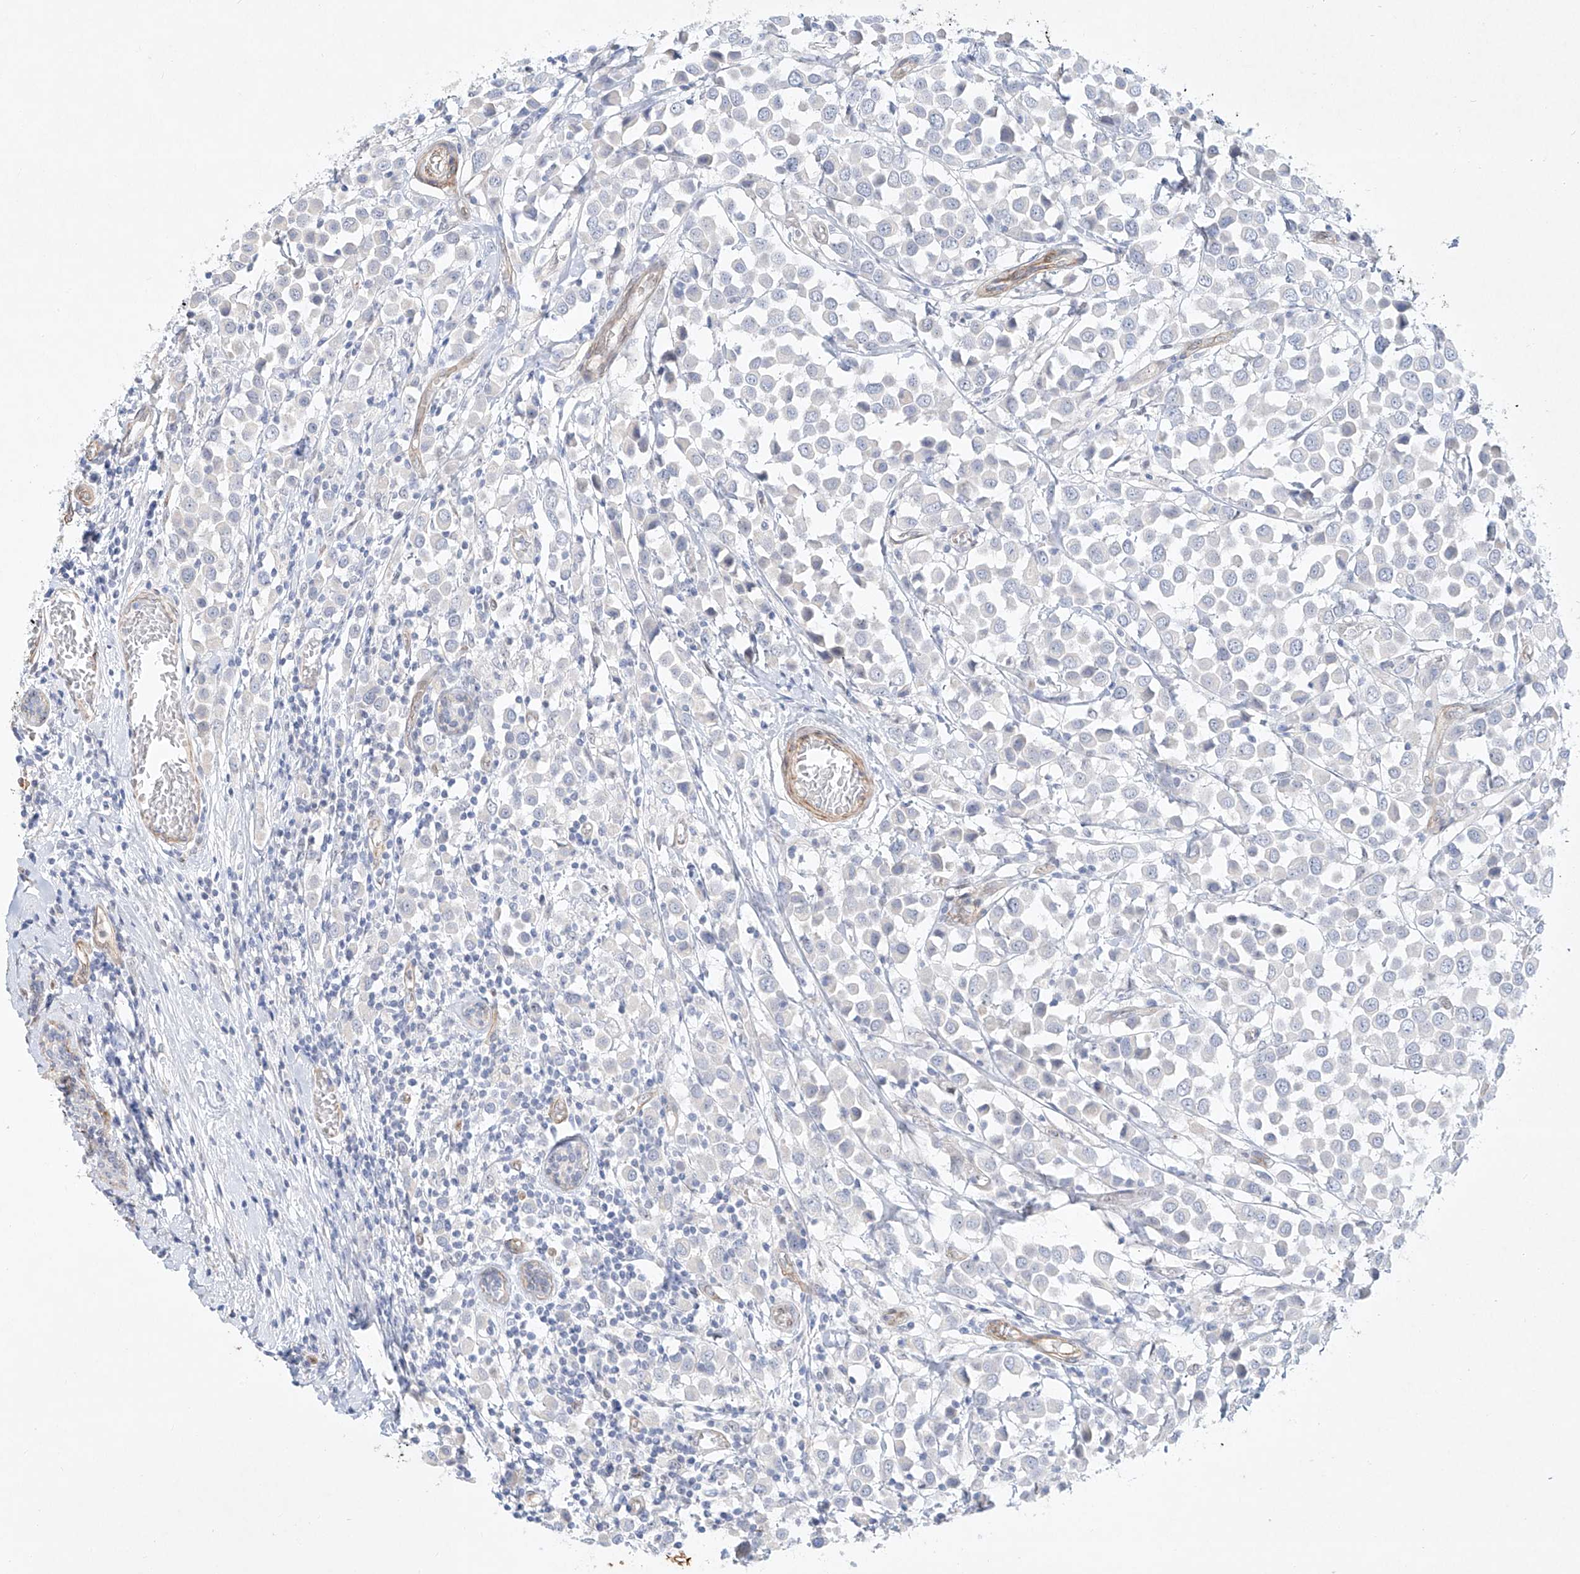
{"staining": {"intensity": "negative", "quantity": "none", "location": "none"}, "tissue": "breast cancer", "cell_type": "Tumor cells", "image_type": "cancer", "snomed": [{"axis": "morphology", "description": "Duct carcinoma"}, {"axis": "topography", "description": "Breast"}], "caption": "Breast intraductal carcinoma stained for a protein using IHC shows no expression tumor cells.", "gene": "REEP2", "patient": {"sex": "female", "age": 61}}